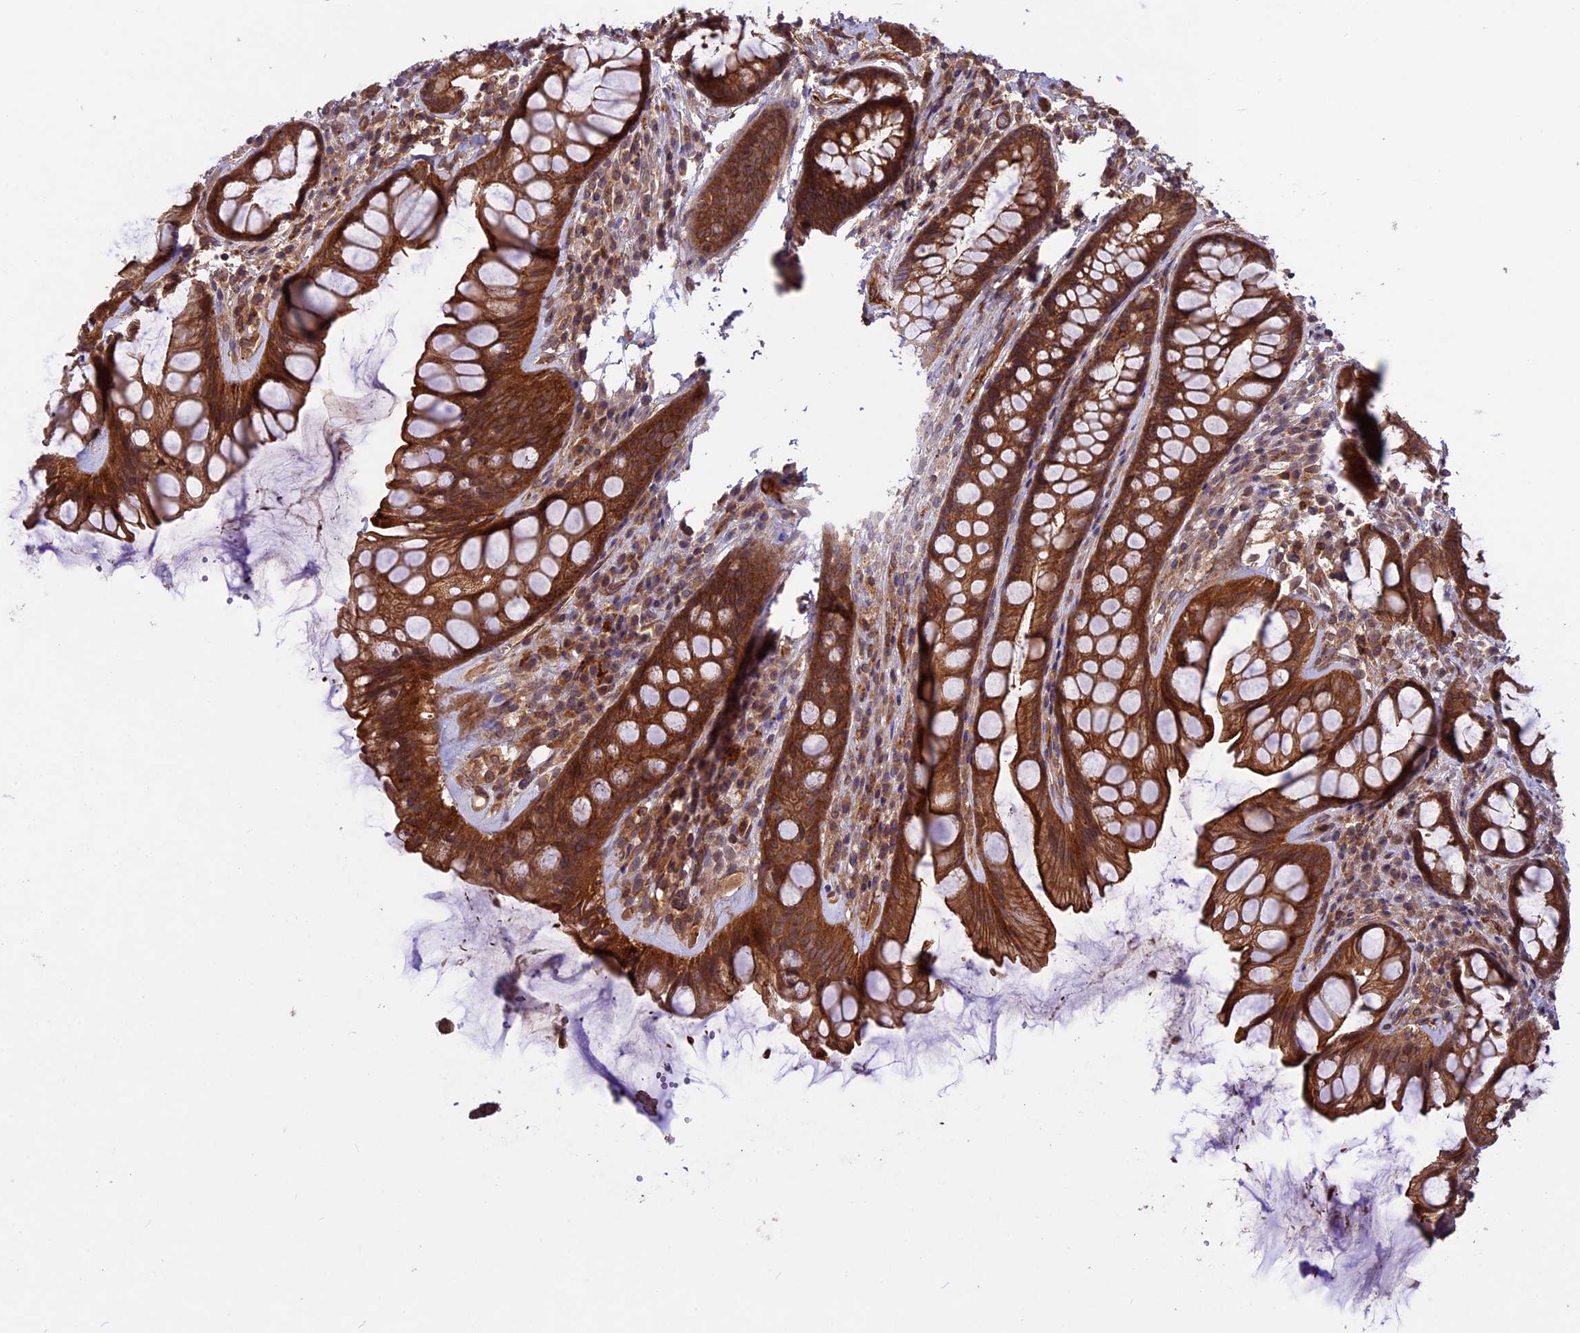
{"staining": {"intensity": "strong", "quantity": ">75%", "location": "cytoplasmic/membranous"}, "tissue": "rectum", "cell_type": "Glandular cells", "image_type": "normal", "snomed": [{"axis": "morphology", "description": "Normal tissue, NOS"}, {"axis": "topography", "description": "Rectum"}], "caption": "Glandular cells exhibit high levels of strong cytoplasmic/membranous positivity in about >75% of cells in normal human rectum.", "gene": "CCDC125", "patient": {"sex": "male", "age": 74}}